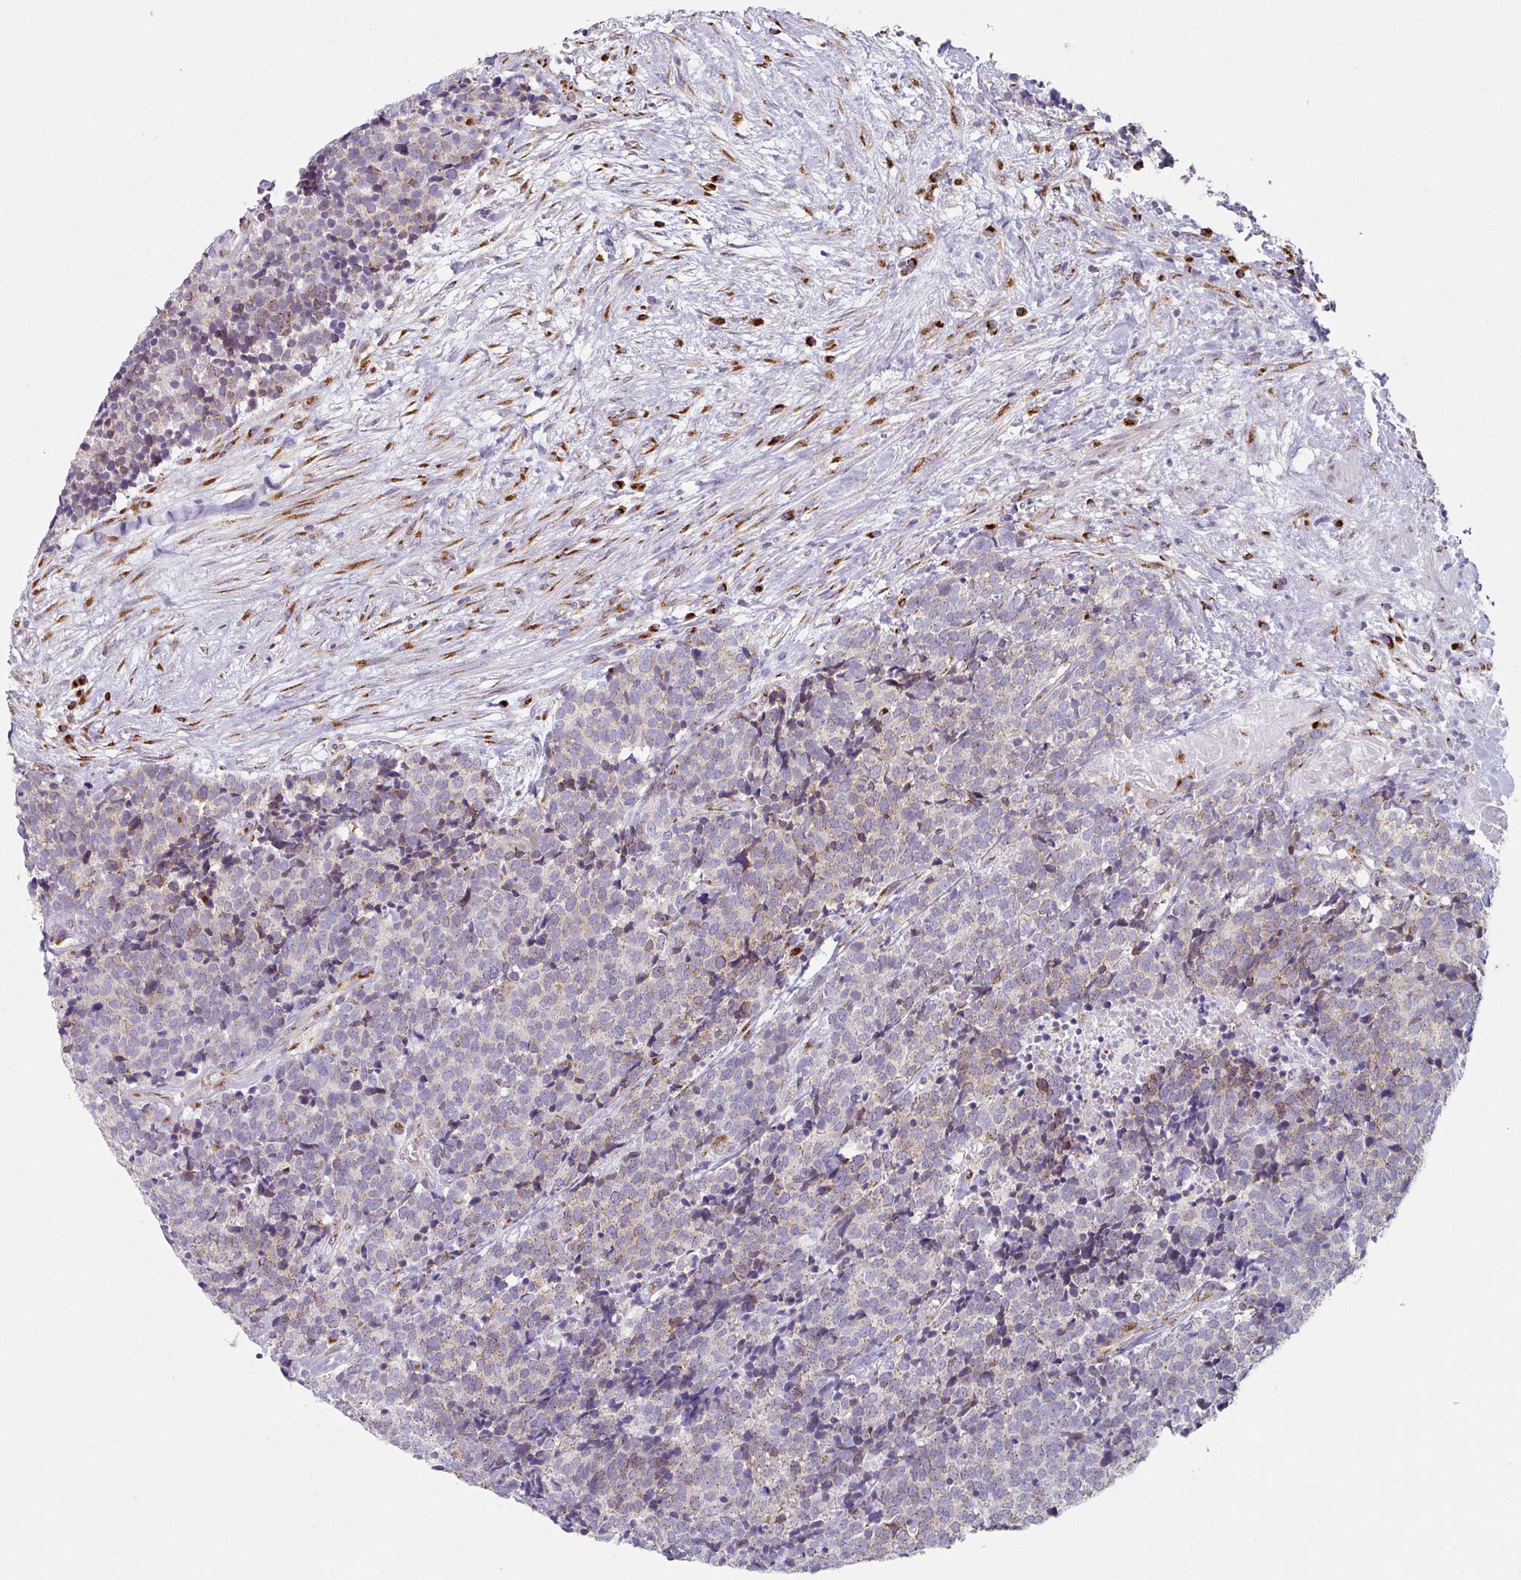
{"staining": {"intensity": "moderate", "quantity": "<25%", "location": "cytoplasmic/membranous"}, "tissue": "carcinoid", "cell_type": "Tumor cells", "image_type": "cancer", "snomed": [{"axis": "morphology", "description": "Carcinoid, malignant, NOS"}, {"axis": "topography", "description": "Skin"}], "caption": "An image showing moderate cytoplasmic/membranous positivity in approximately <25% of tumor cells in carcinoid (malignant), as visualized by brown immunohistochemical staining.", "gene": "CCDC85B", "patient": {"sex": "female", "age": 79}}